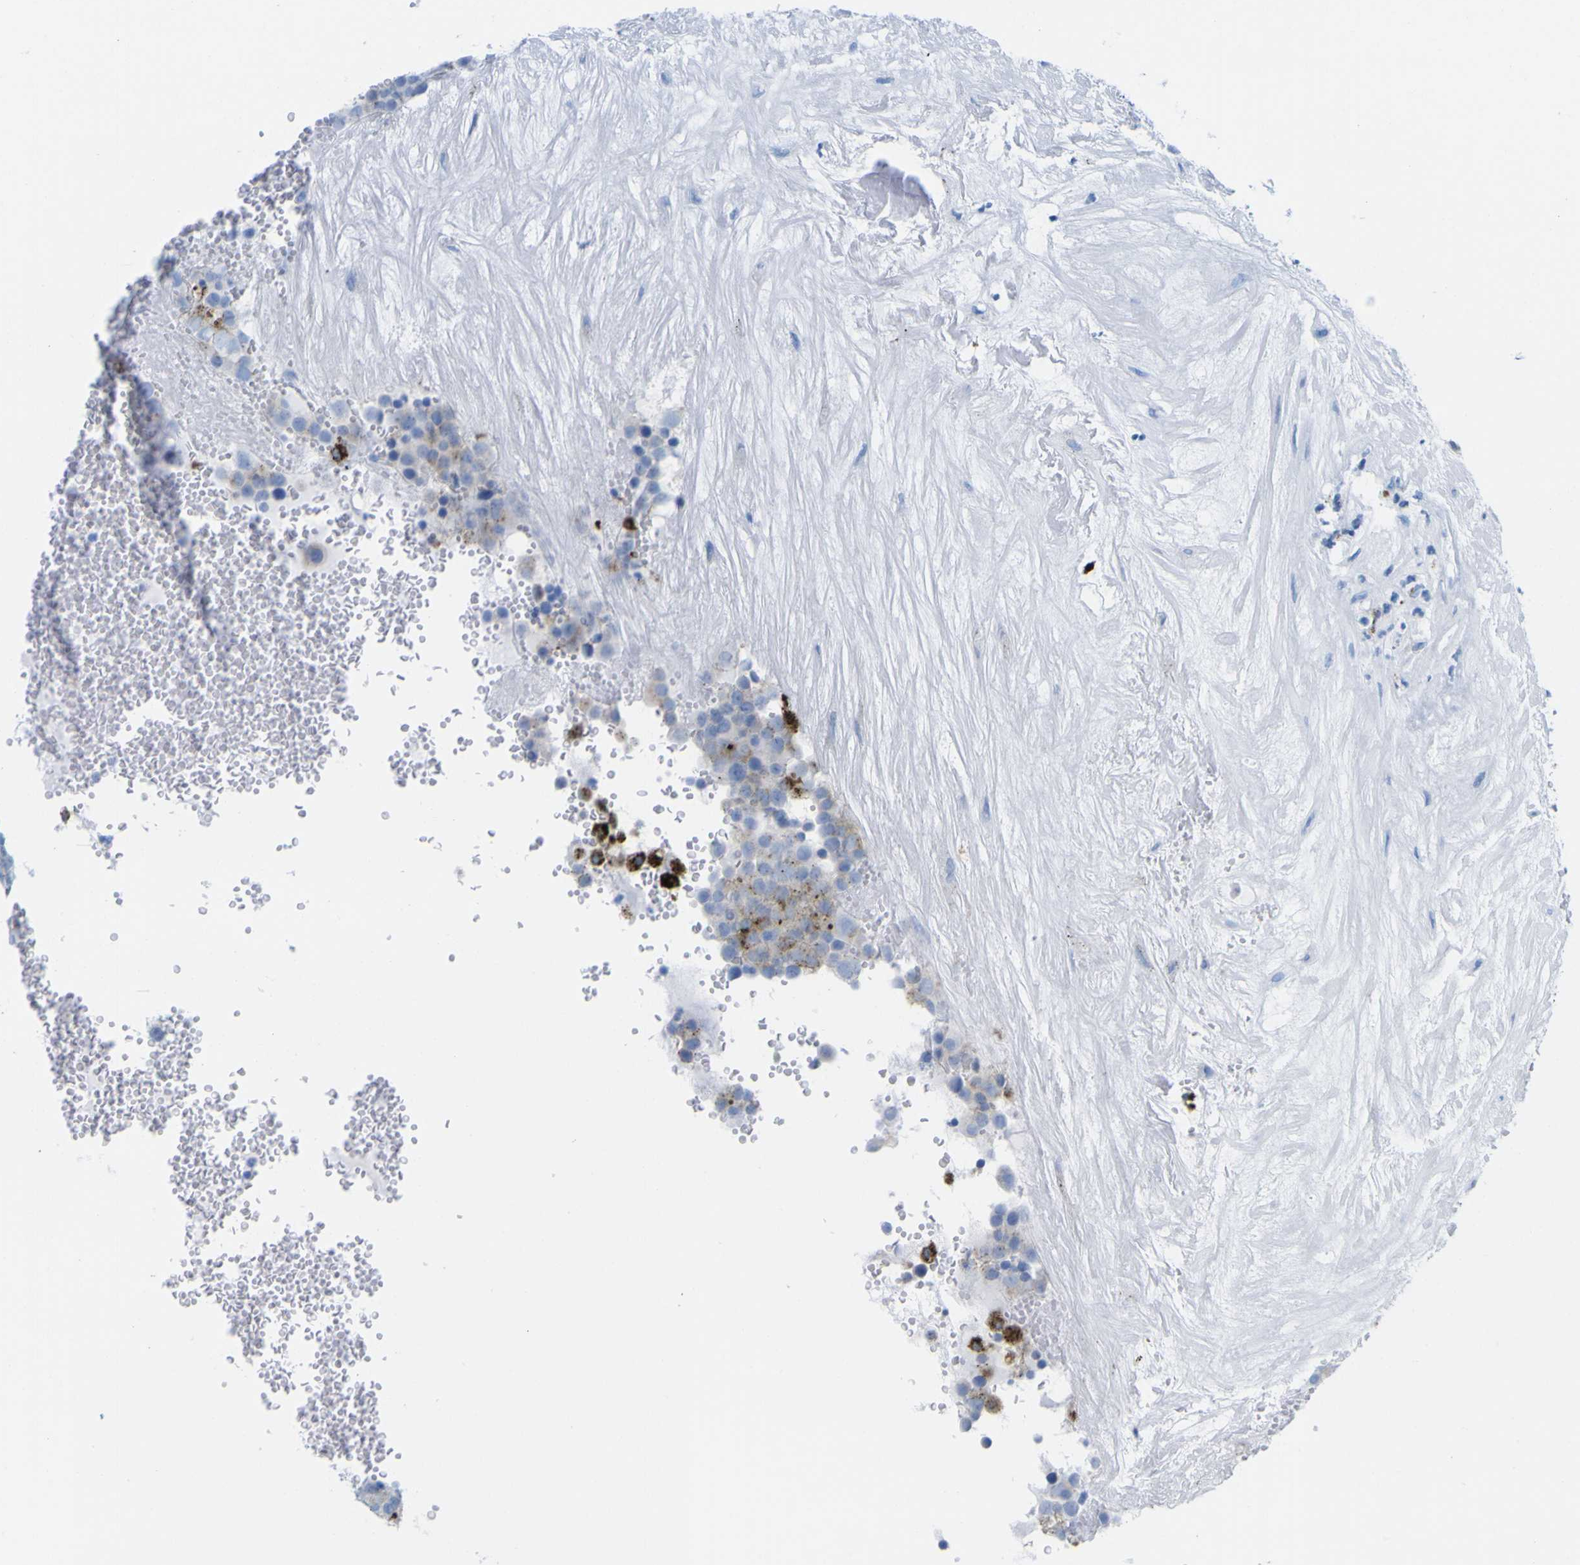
{"staining": {"intensity": "moderate", "quantity": "25%-75%", "location": "cytoplasmic/membranous"}, "tissue": "testis cancer", "cell_type": "Tumor cells", "image_type": "cancer", "snomed": [{"axis": "morphology", "description": "Seminoma, NOS"}, {"axis": "topography", "description": "Testis"}], "caption": "The photomicrograph reveals a brown stain indicating the presence of a protein in the cytoplasmic/membranous of tumor cells in testis cancer.", "gene": "PLD3", "patient": {"sex": "male", "age": 71}}